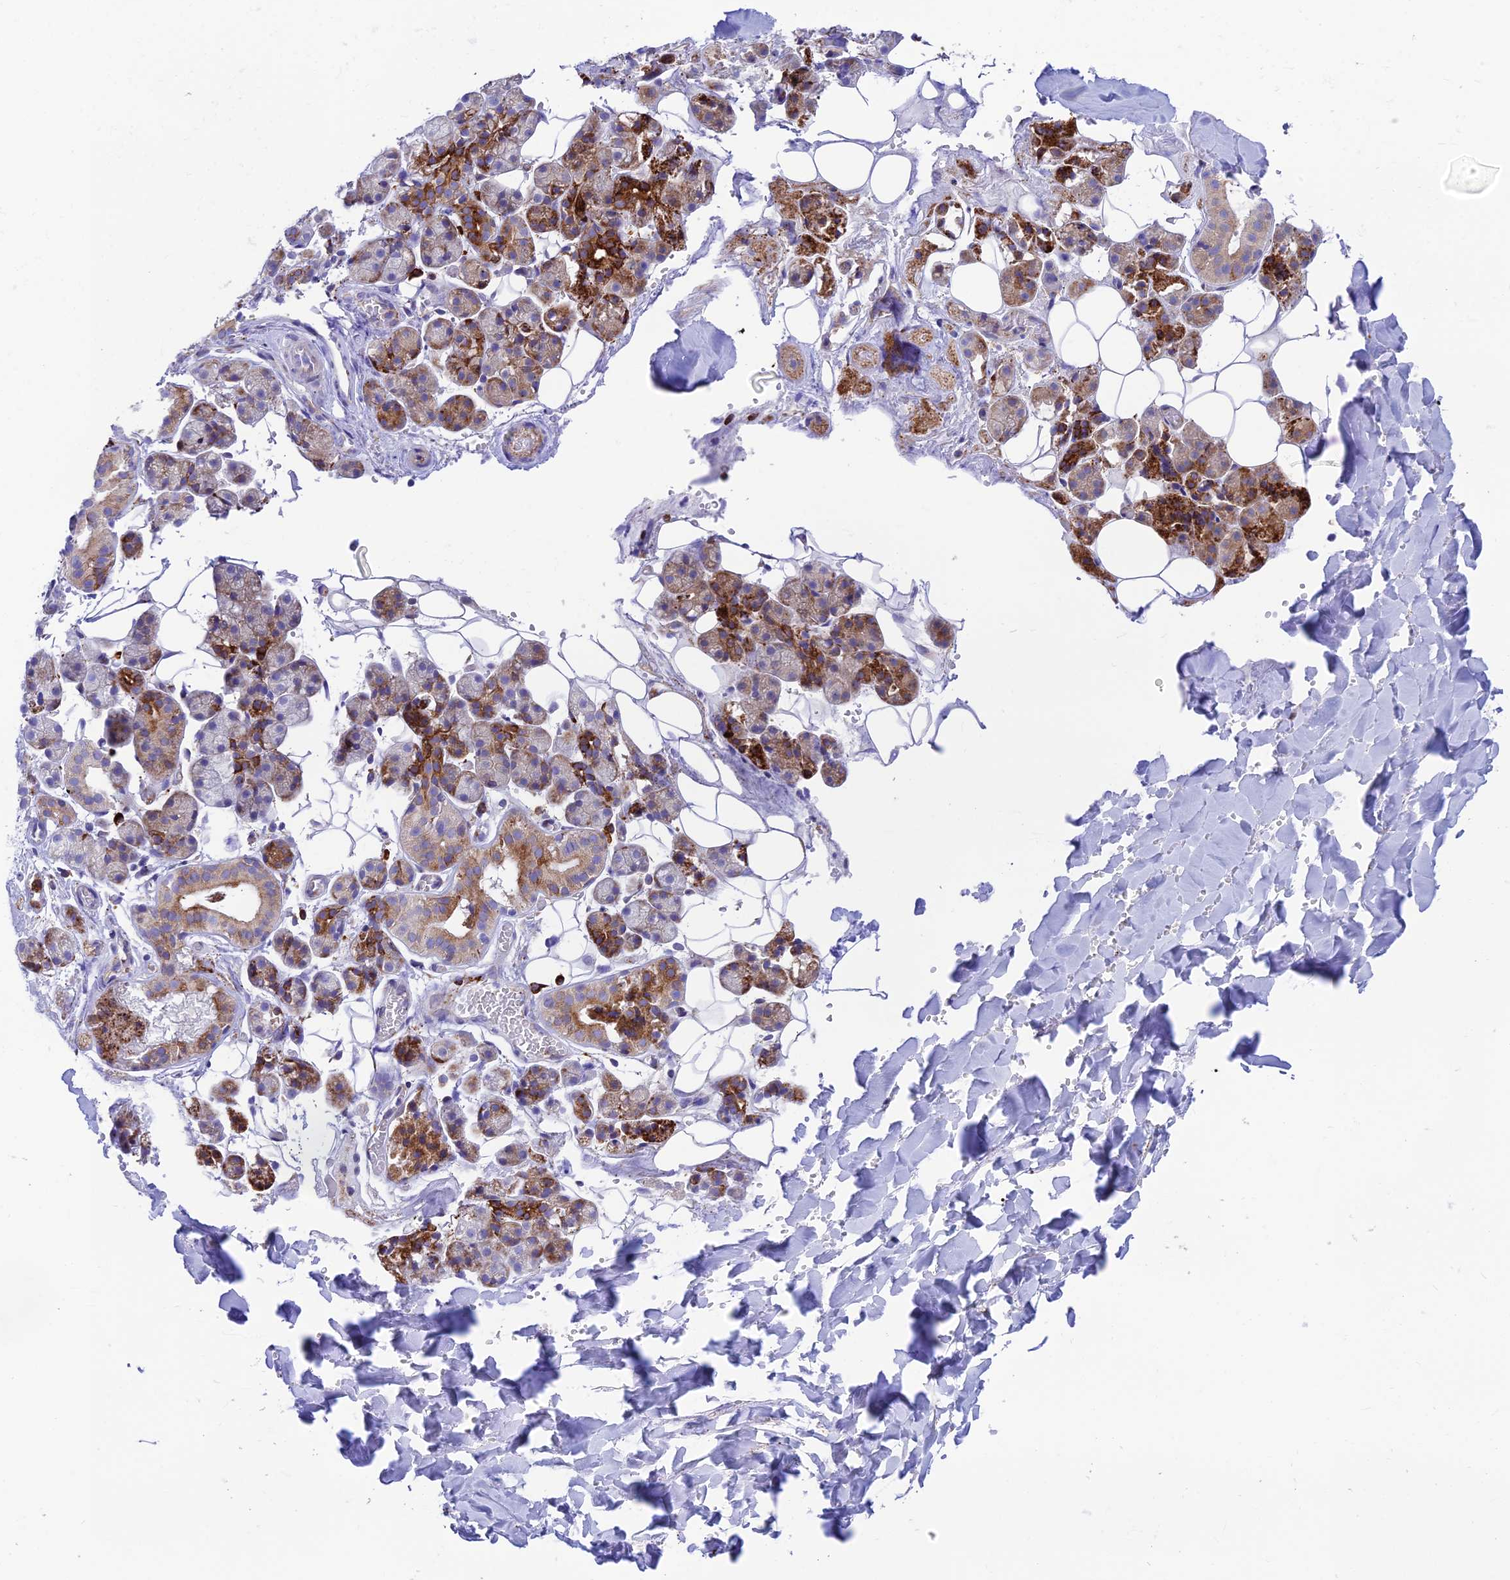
{"staining": {"intensity": "strong", "quantity": "<25%", "location": "cytoplasmic/membranous"}, "tissue": "salivary gland", "cell_type": "Glandular cells", "image_type": "normal", "snomed": [{"axis": "morphology", "description": "Normal tissue, NOS"}, {"axis": "topography", "description": "Salivary gland"}], "caption": "Immunohistochemical staining of unremarkable salivary gland exhibits strong cytoplasmic/membranous protein staining in about <25% of glandular cells.", "gene": "TUBGCP6", "patient": {"sex": "female", "age": 33}}